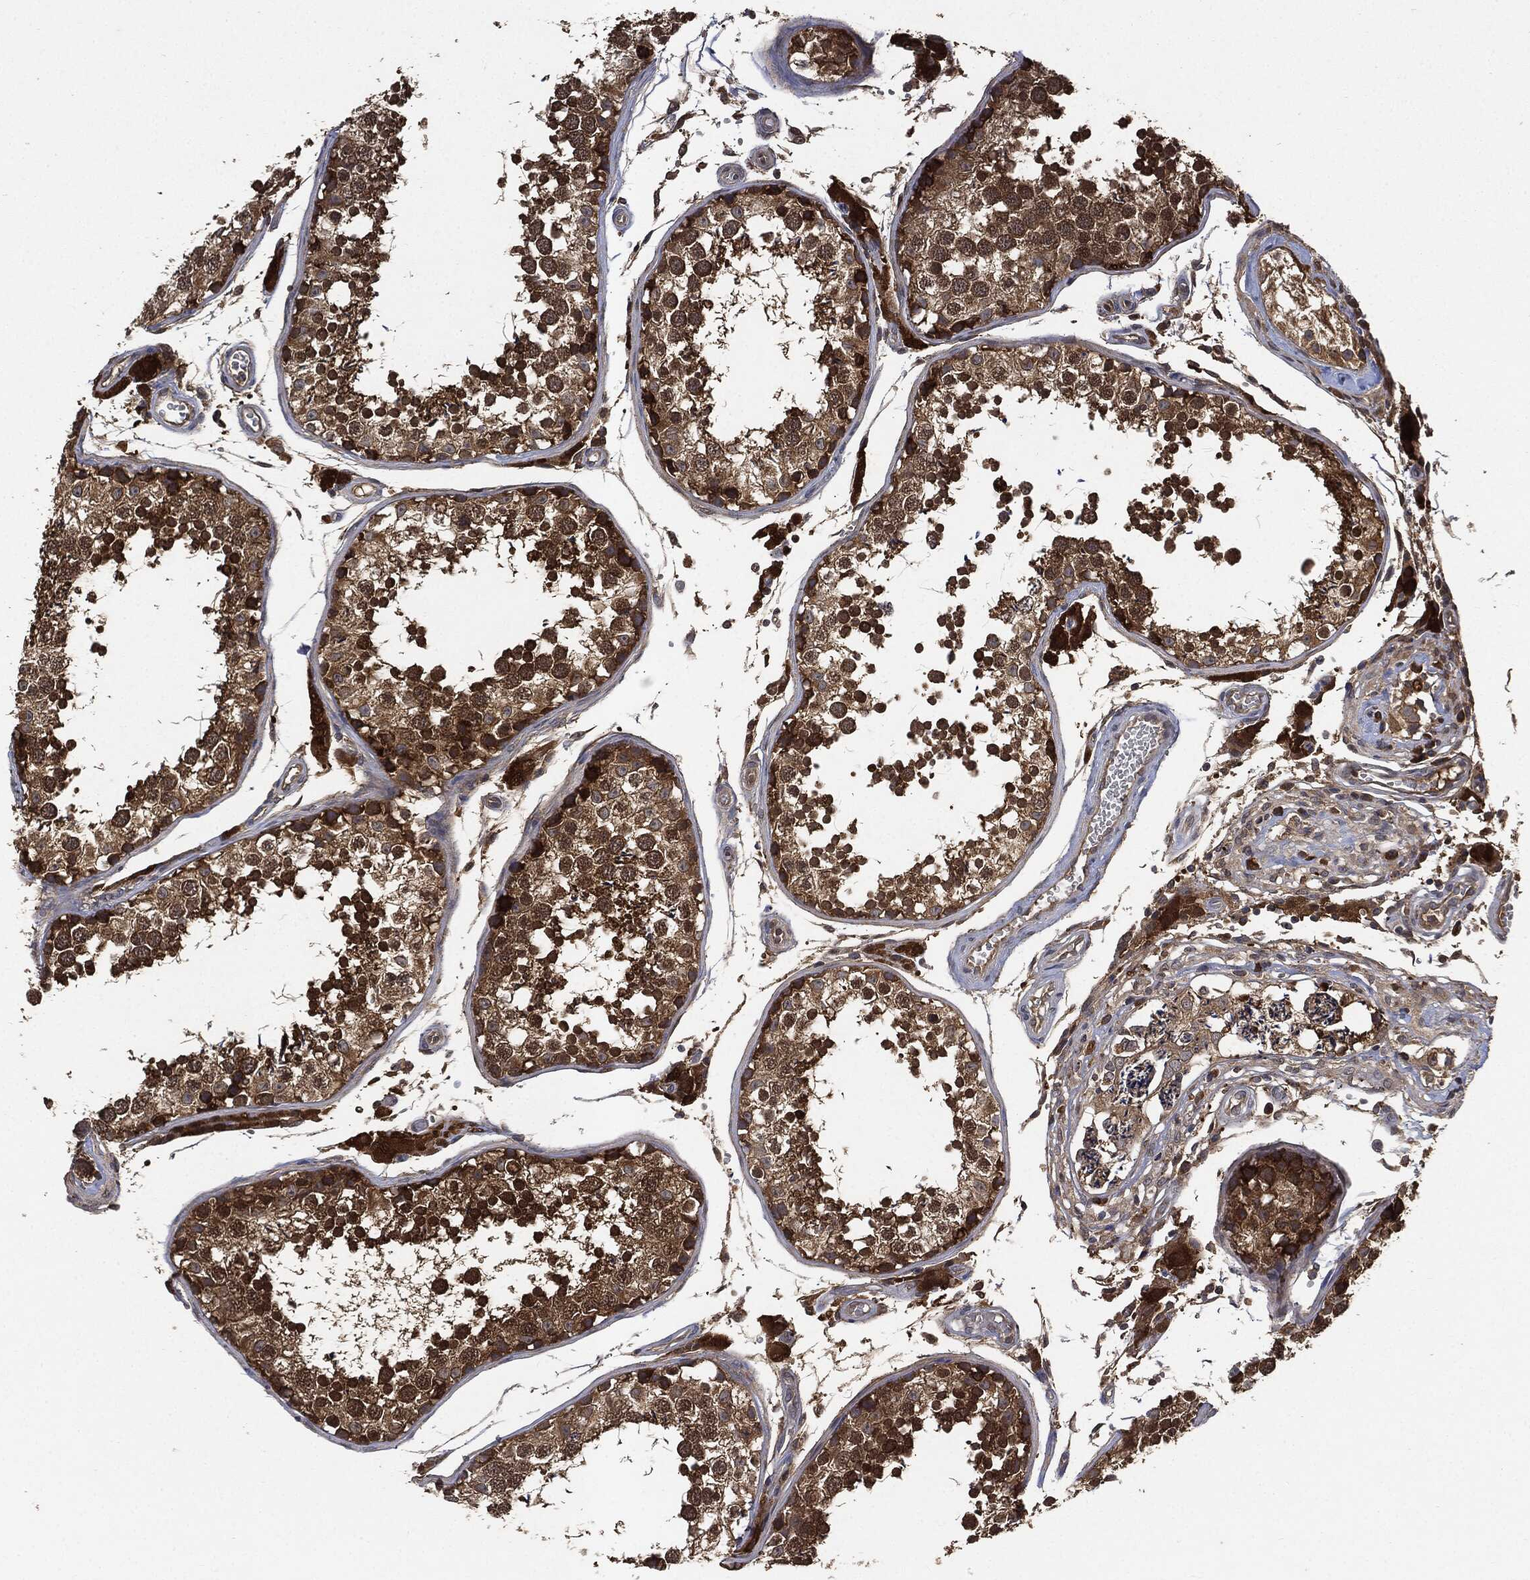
{"staining": {"intensity": "moderate", "quantity": ">75%", "location": "cytoplasmic/membranous"}, "tissue": "testis", "cell_type": "Cells in seminiferous ducts", "image_type": "normal", "snomed": [{"axis": "morphology", "description": "Normal tissue, NOS"}, {"axis": "topography", "description": "Testis"}], "caption": "Cells in seminiferous ducts reveal medium levels of moderate cytoplasmic/membranous staining in about >75% of cells in benign testis. (DAB IHC, brown staining for protein, blue staining for nuclei).", "gene": "BRAF", "patient": {"sex": "male", "age": 29}}